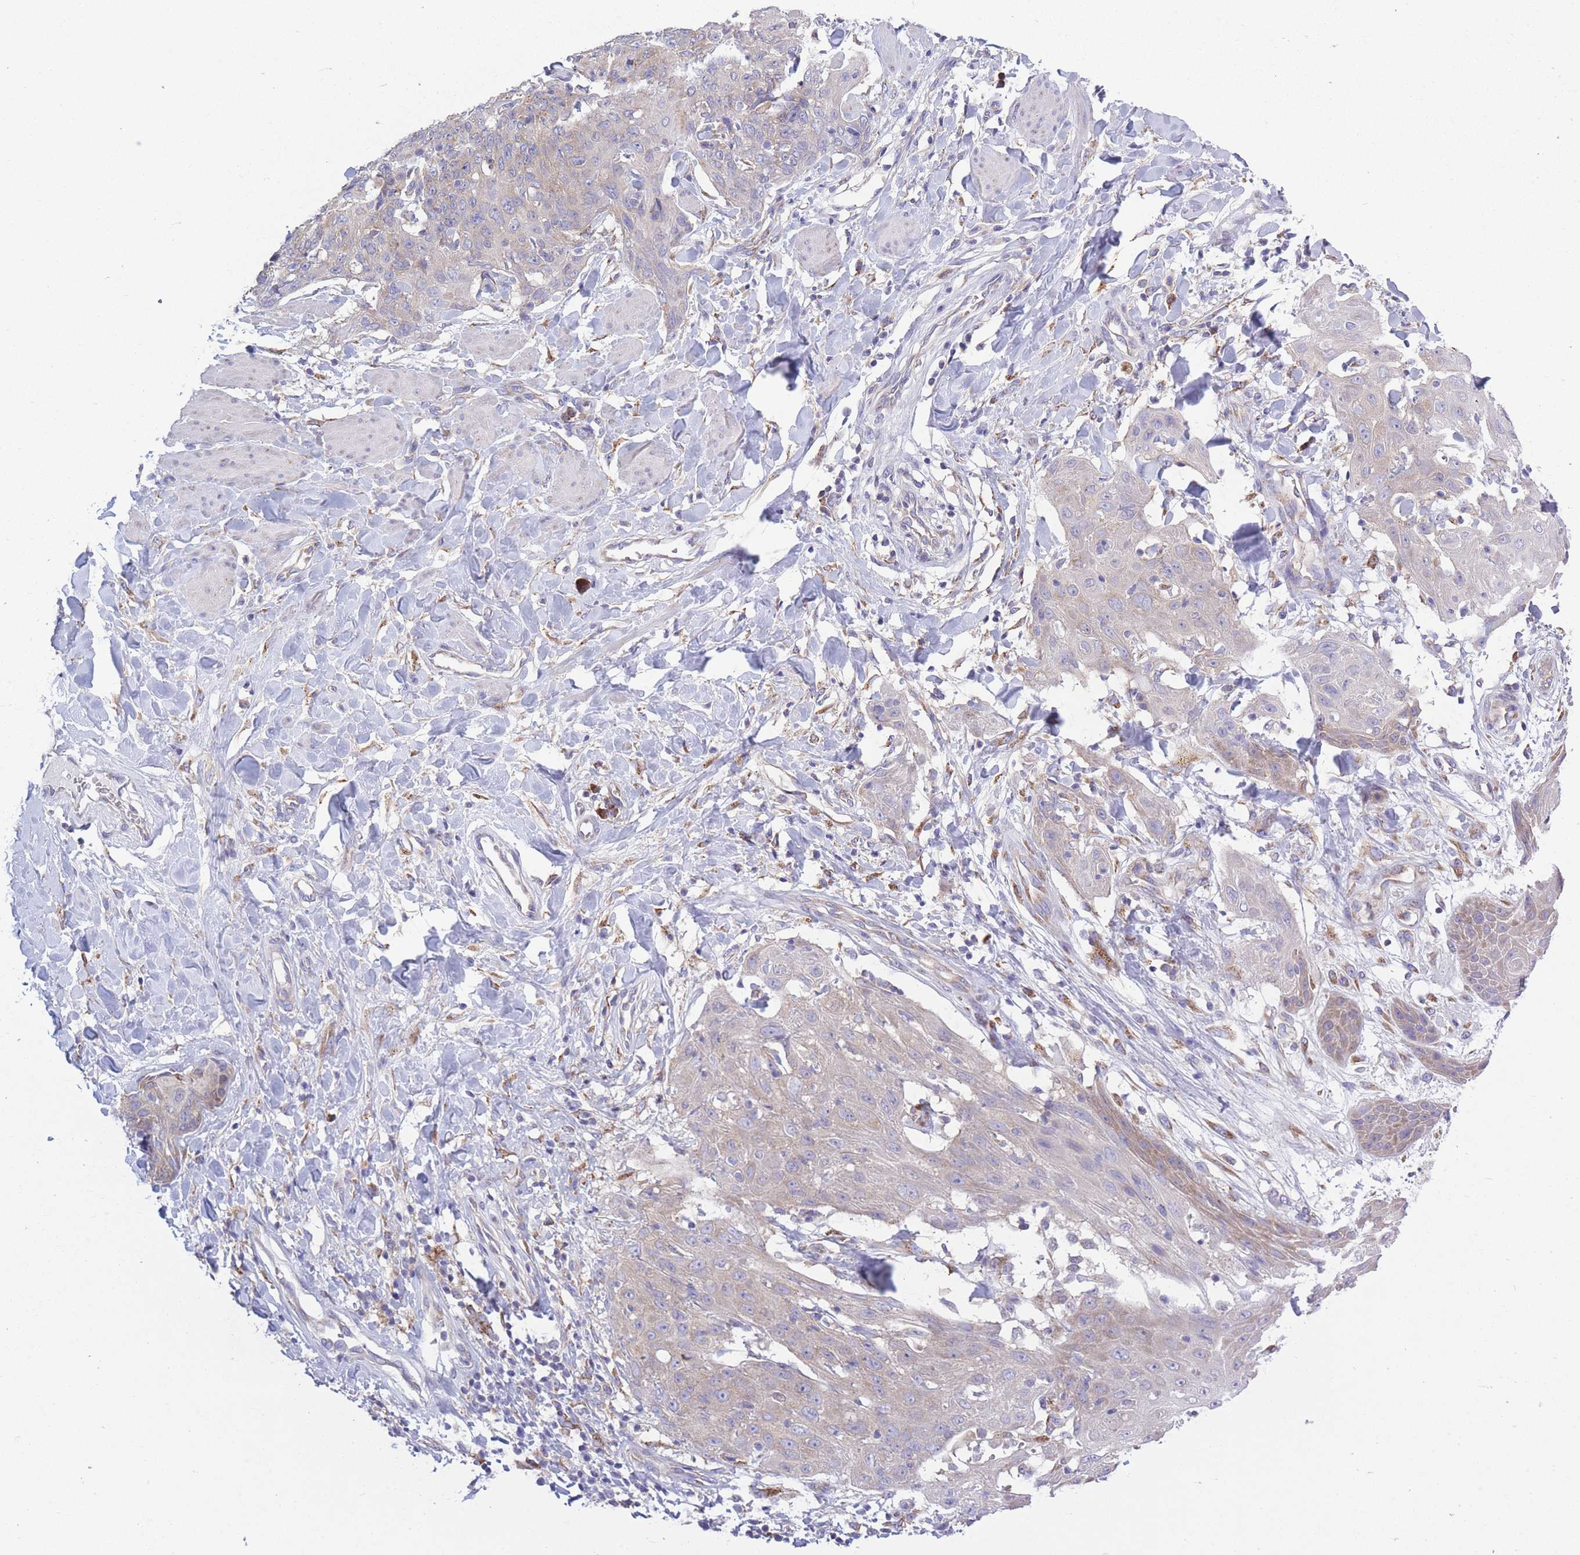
{"staining": {"intensity": "negative", "quantity": "none", "location": "none"}, "tissue": "skin cancer", "cell_type": "Tumor cells", "image_type": "cancer", "snomed": [{"axis": "morphology", "description": "Squamous cell carcinoma, NOS"}, {"axis": "topography", "description": "Skin"}, {"axis": "topography", "description": "Vulva"}], "caption": "Protein analysis of skin cancer (squamous cell carcinoma) reveals no significant staining in tumor cells. (IHC, brightfield microscopy, high magnification).", "gene": "COPG2", "patient": {"sex": "female", "age": 85}}